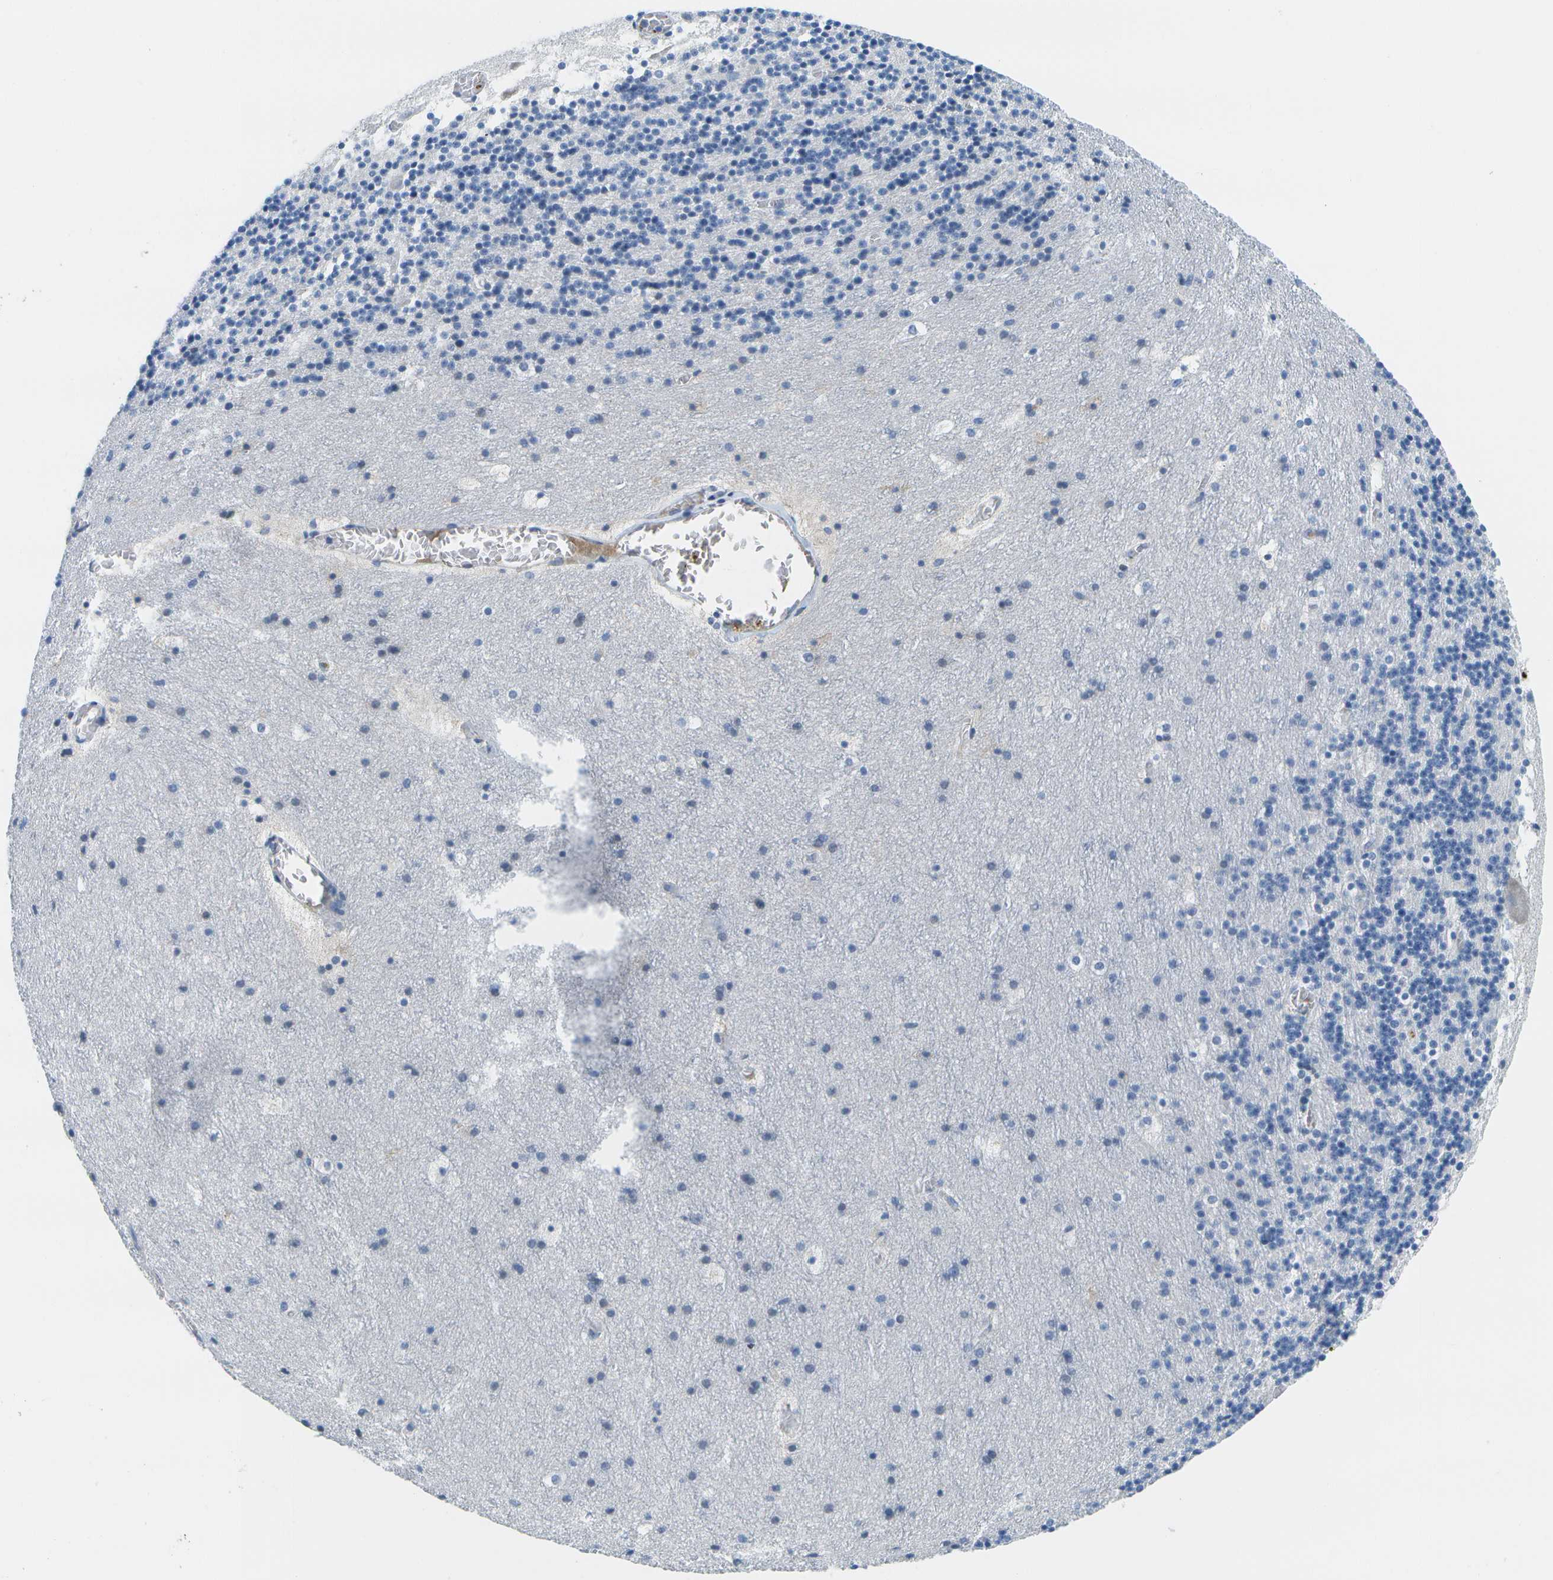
{"staining": {"intensity": "negative", "quantity": "none", "location": "none"}, "tissue": "cerebellum", "cell_type": "Cells in granular layer", "image_type": "normal", "snomed": [{"axis": "morphology", "description": "Normal tissue, NOS"}, {"axis": "topography", "description": "Cerebellum"}], "caption": "Photomicrograph shows no protein expression in cells in granular layer of benign cerebellum. Brightfield microscopy of IHC stained with DAB (3,3'-diaminobenzidine) (brown) and hematoxylin (blue), captured at high magnification.", "gene": "SERPINA1", "patient": {"sex": "male", "age": 45}}